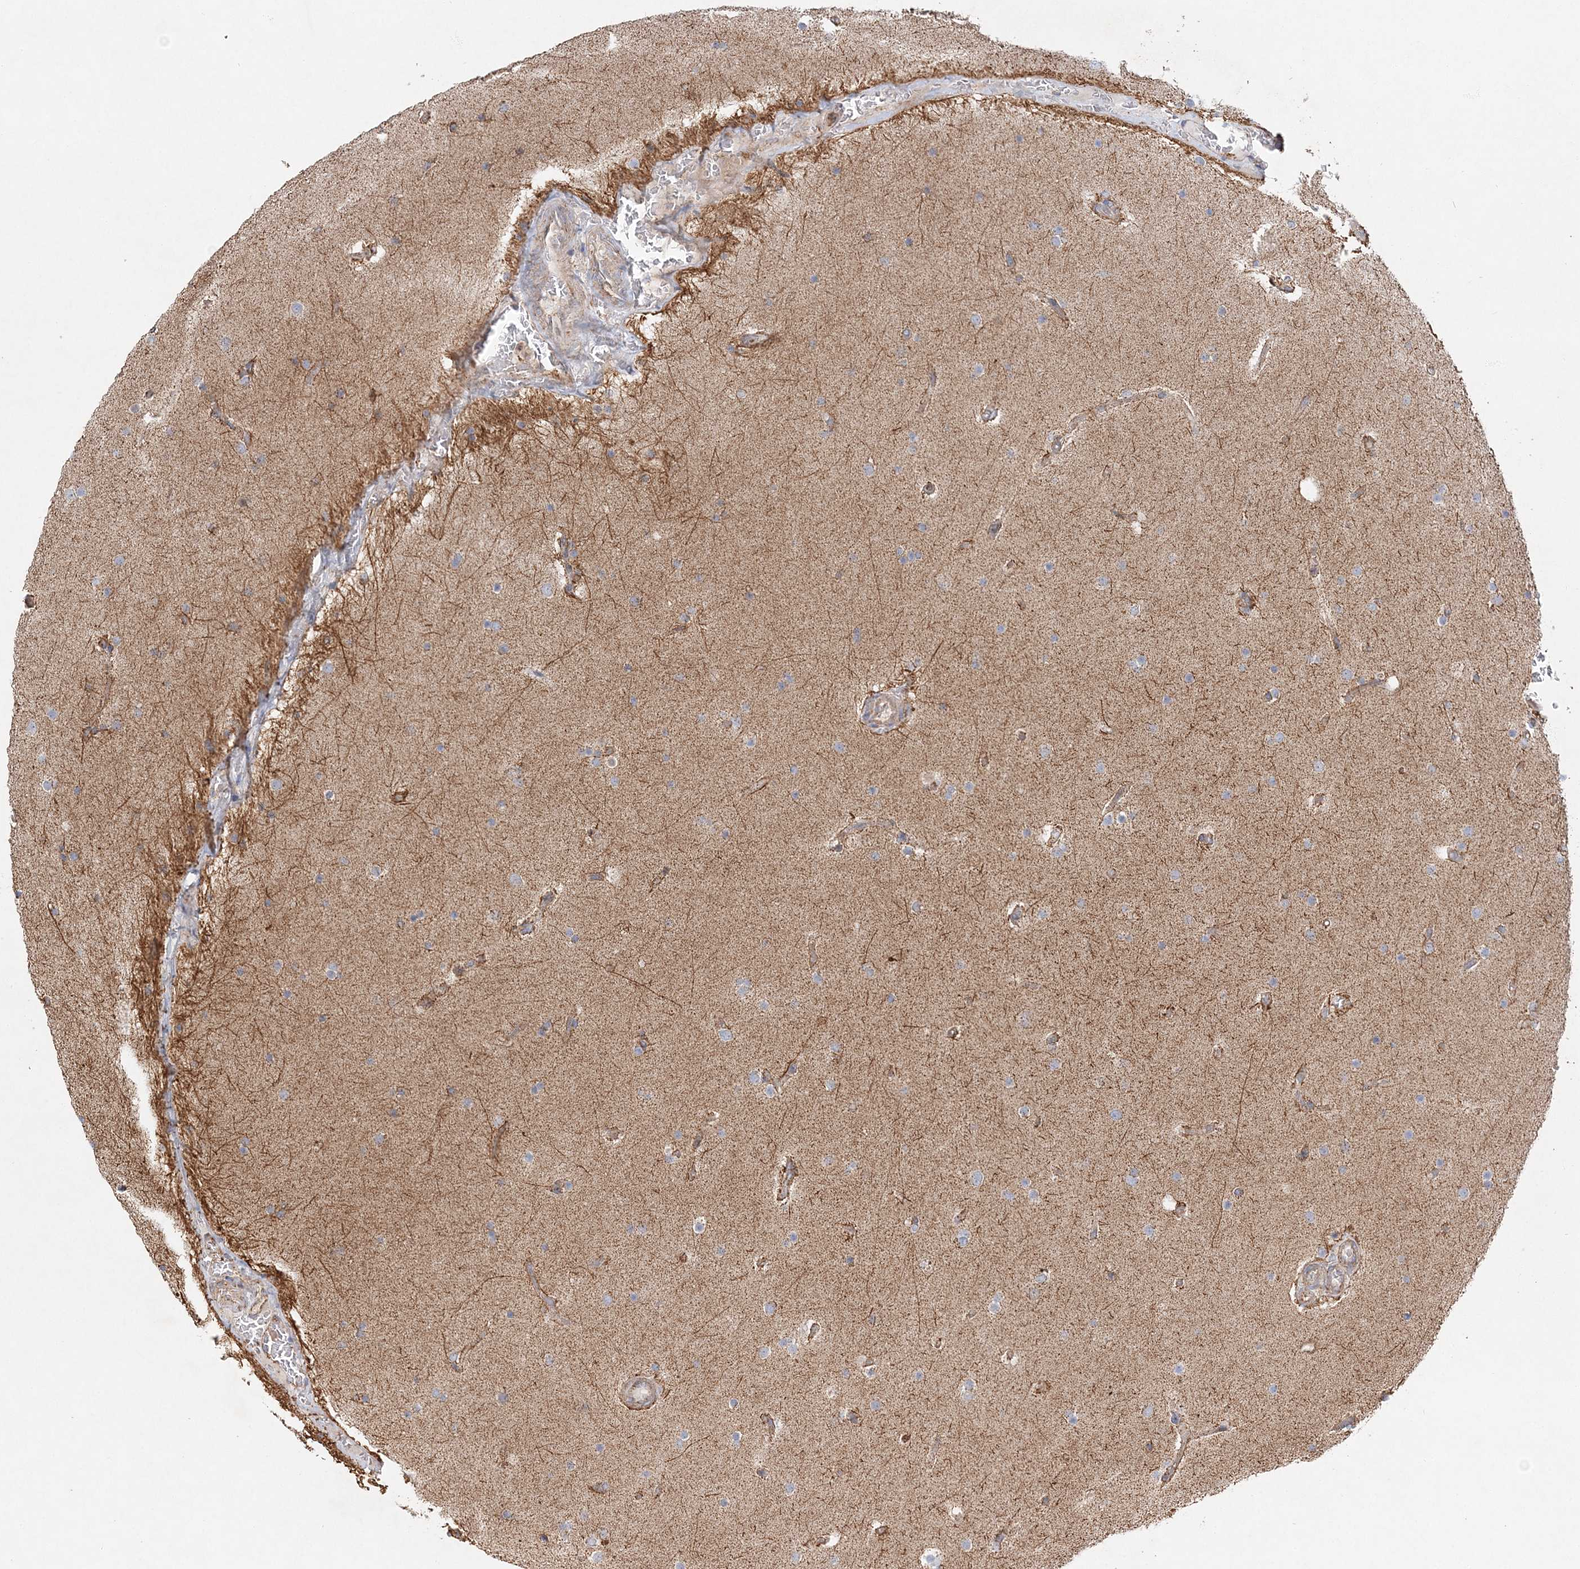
{"staining": {"intensity": "negative", "quantity": "none", "location": "none"}, "tissue": "glioma", "cell_type": "Tumor cells", "image_type": "cancer", "snomed": [{"axis": "morphology", "description": "Glioma, malignant, High grade"}, {"axis": "topography", "description": "Cerebral cortex"}], "caption": "There is no significant expression in tumor cells of malignant glioma (high-grade). (Brightfield microscopy of DAB immunohistochemistry (IHC) at high magnification).", "gene": "ZFYVE16", "patient": {"sex": "female", "age": 36}}